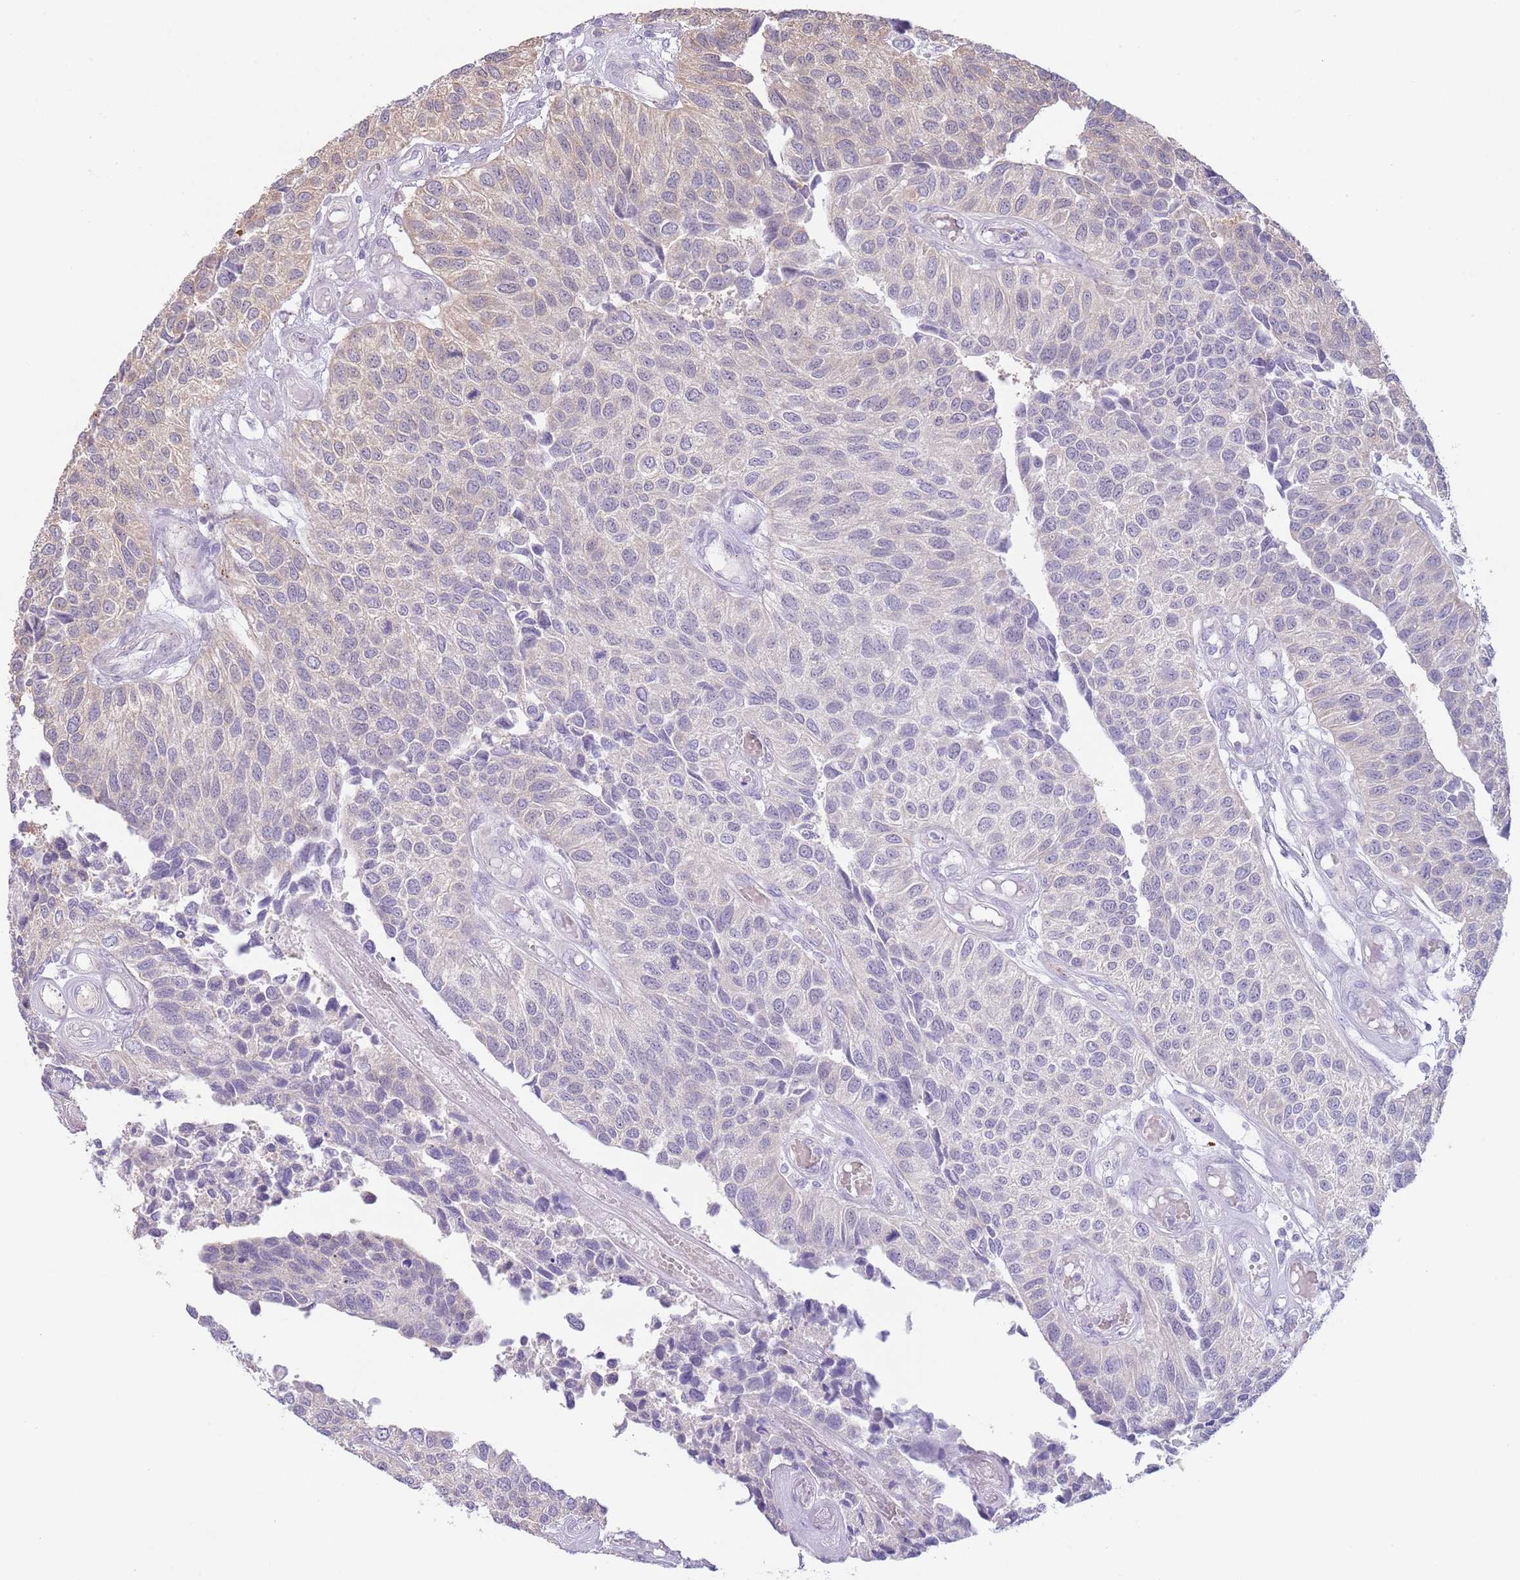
{"staining": {"intensity": "negative", "quantity": "none", "location": "none"}, "tissue": "urothelial cancer", "cell_type": "Tumor cells", "image_type": "cancer", "snomed": [{"axis": "morphology", "description": "Urothelial carcinoma, NOS"}, {"axis": "topography", "description": "Urinary bladder"}], "caption": "This histopathology image is of transitional cell carcinoma stained with immunohistochemistry to label a protein in brown with the nuclei are counter-stained blue. There is no positivity in tumor cells. The staining is performed using DAB brown chromogen with nuclei counter-stained in using hematoxylin.", "gene": "LDHD", "patient": {"sex": "male", "age": 55}}